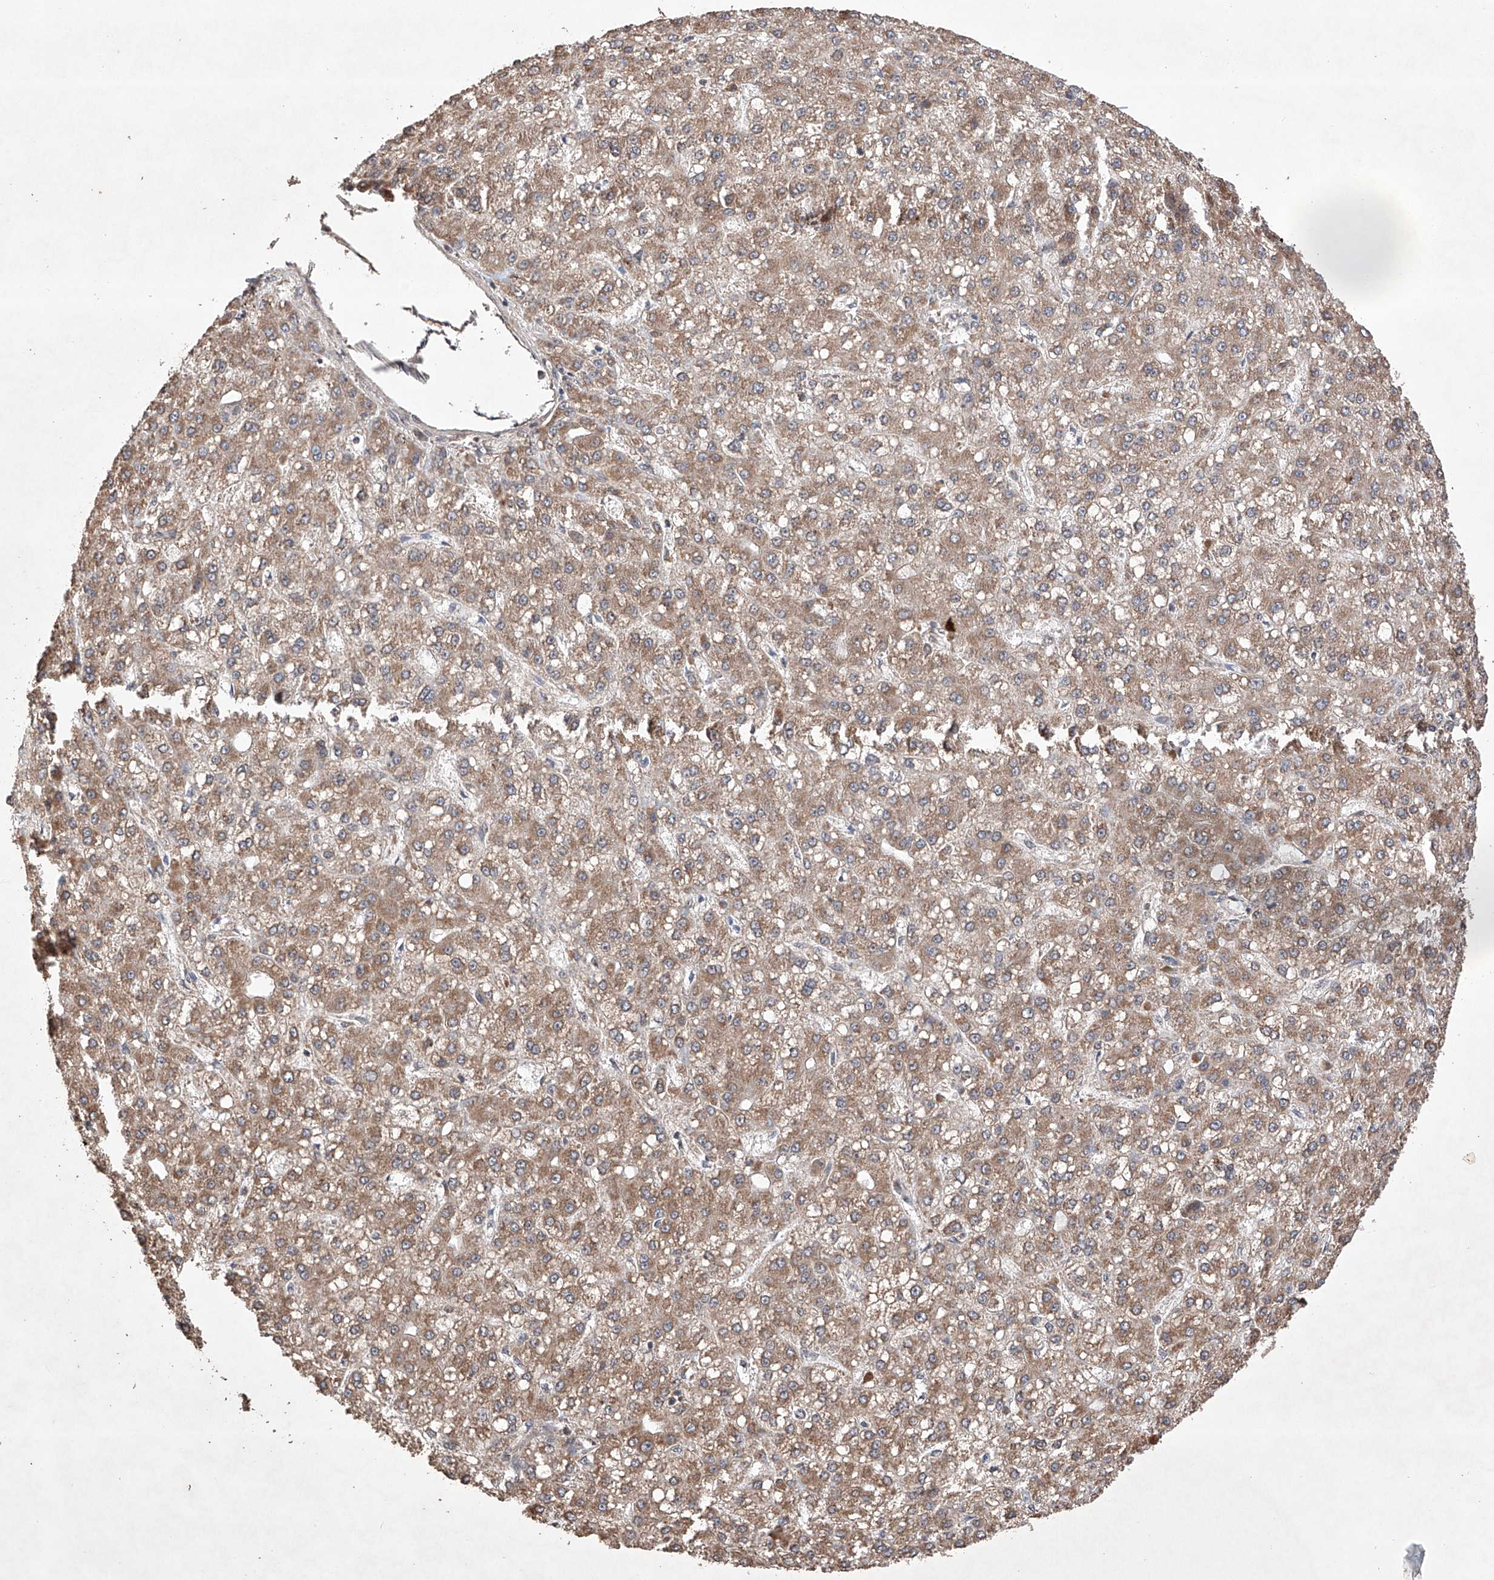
{"staining": {"intensity": "moderate", "quantity": ">75%", "location": "cytoplasmic/membranous"}, "tissue": "liver cancer", "cell_type": "Tumor cells", "image_type": "cancer", "snomed": [{"axis": "morphology", "description": "Carcinoma, Hepatocellular, NOS"}, {"axis": "topography", "description": "Liver"}], "caption": "A micrograph of human liver cancer (hepatocellular carcinoma) stained for a protein reveals moderate cytoplasmic/membranous brown staining in tumor cells.", "gene": "LURAP1", "patient": {"sex": "male", "age": 67}}